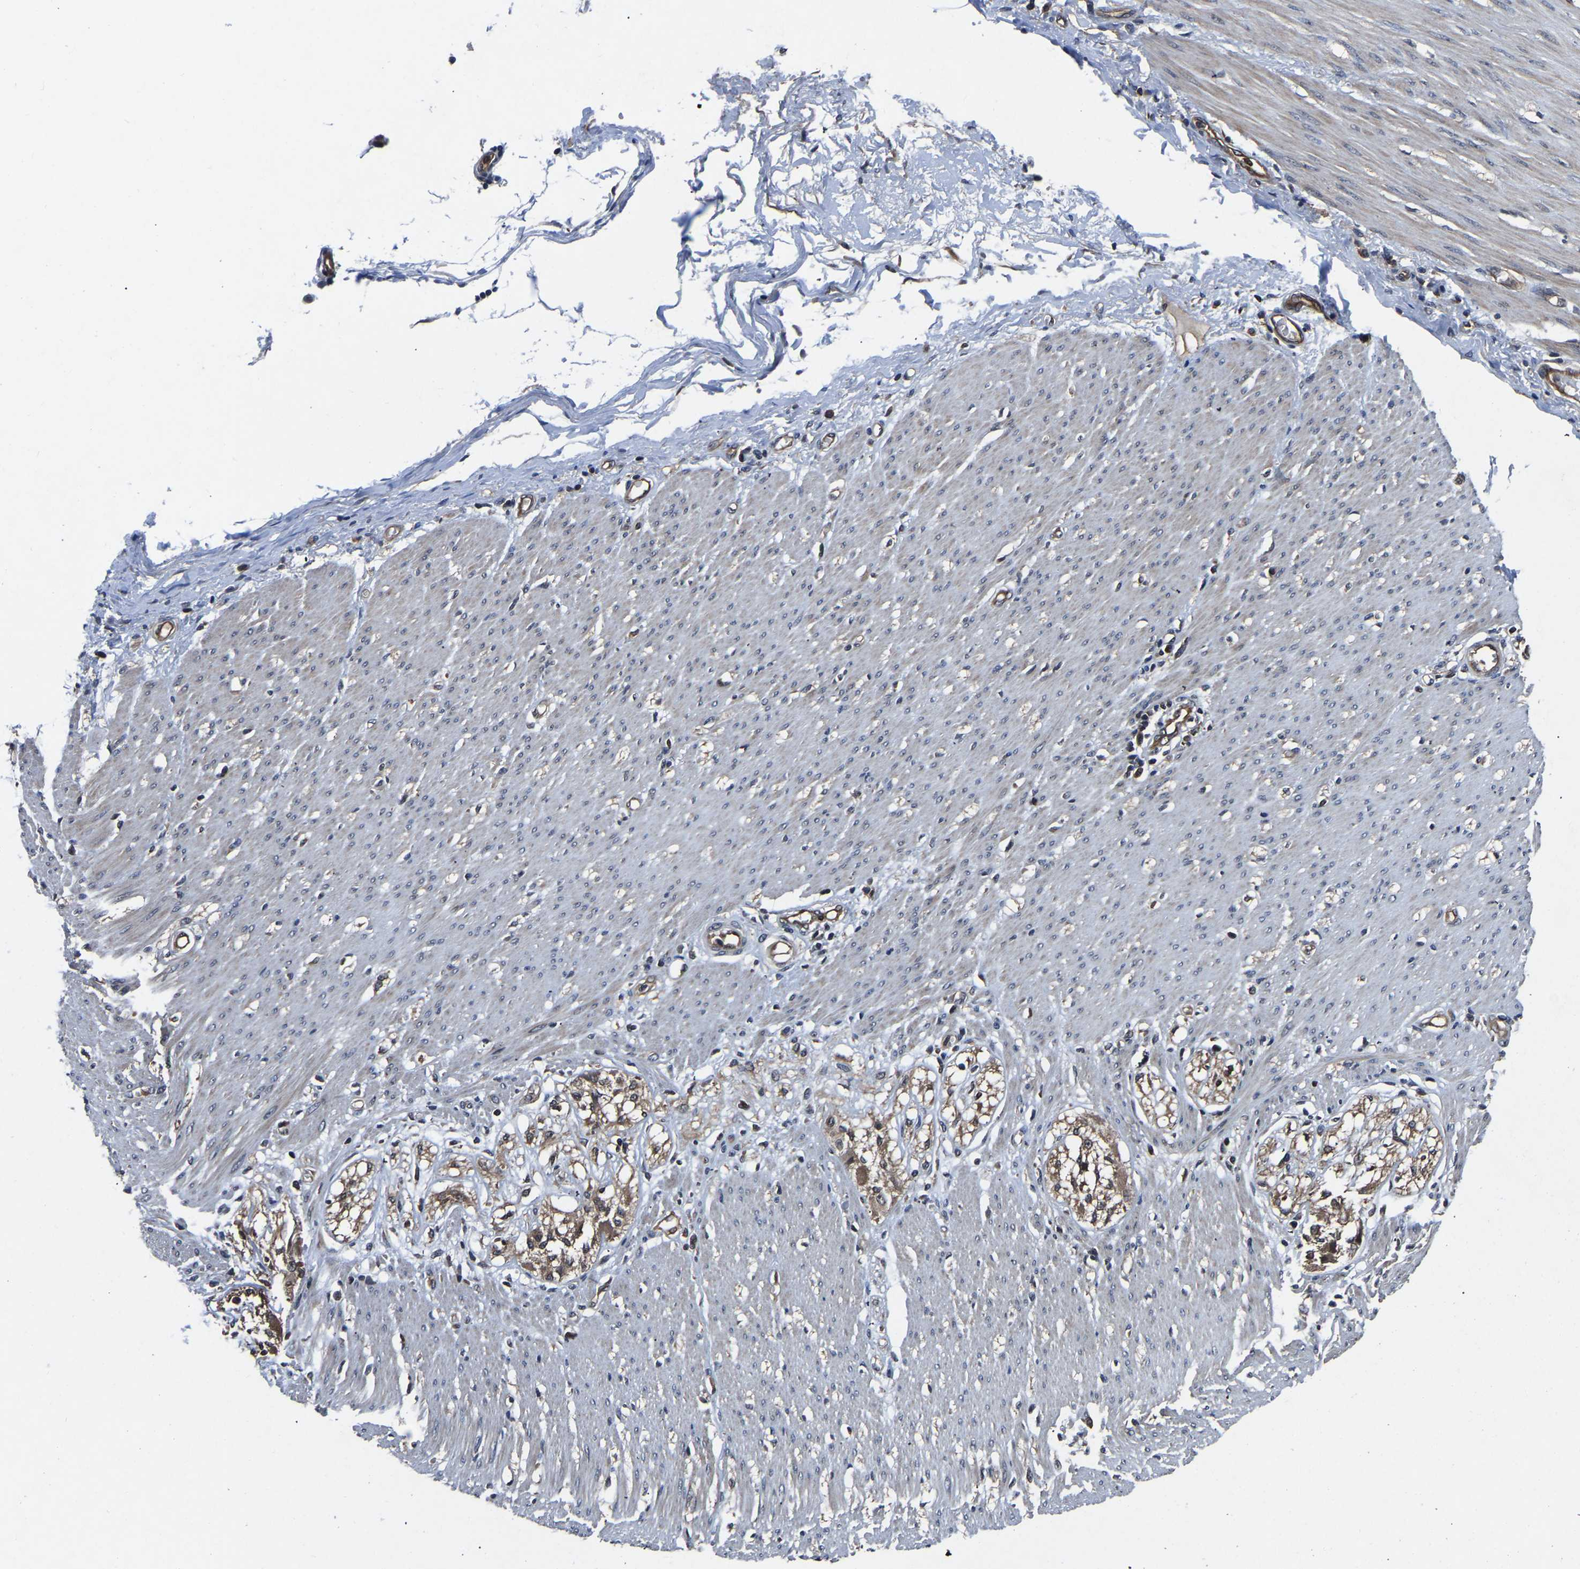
{"staining": {"intensity": "weak", "quantity": "25%-75%", "location": "cytoplasmic/membranous"}, "tissue": "adipose tissue", "cell_type": "Adipocytes", "image_type": "normal", "snomed": [{"axis": "morphology", "description": "Normal tissue, NOS"}, {"axis": "morphology", "description": "Adenocarcinoma, NOS"}, {"axis": "topography", "description": "Colon"}, {"axis": "topography", "description": "Peripheral nerve tissue"}], "caption": "IHC of unremarkable adipose tissue displays low levels of weak cytoplasmic/membranous positivity in about 25%-75% of adipocytes. (IHC, brightfield microscopy, high magnification).", "gene": "FGD5", "patient": {"sex": "male", "age": 14}}